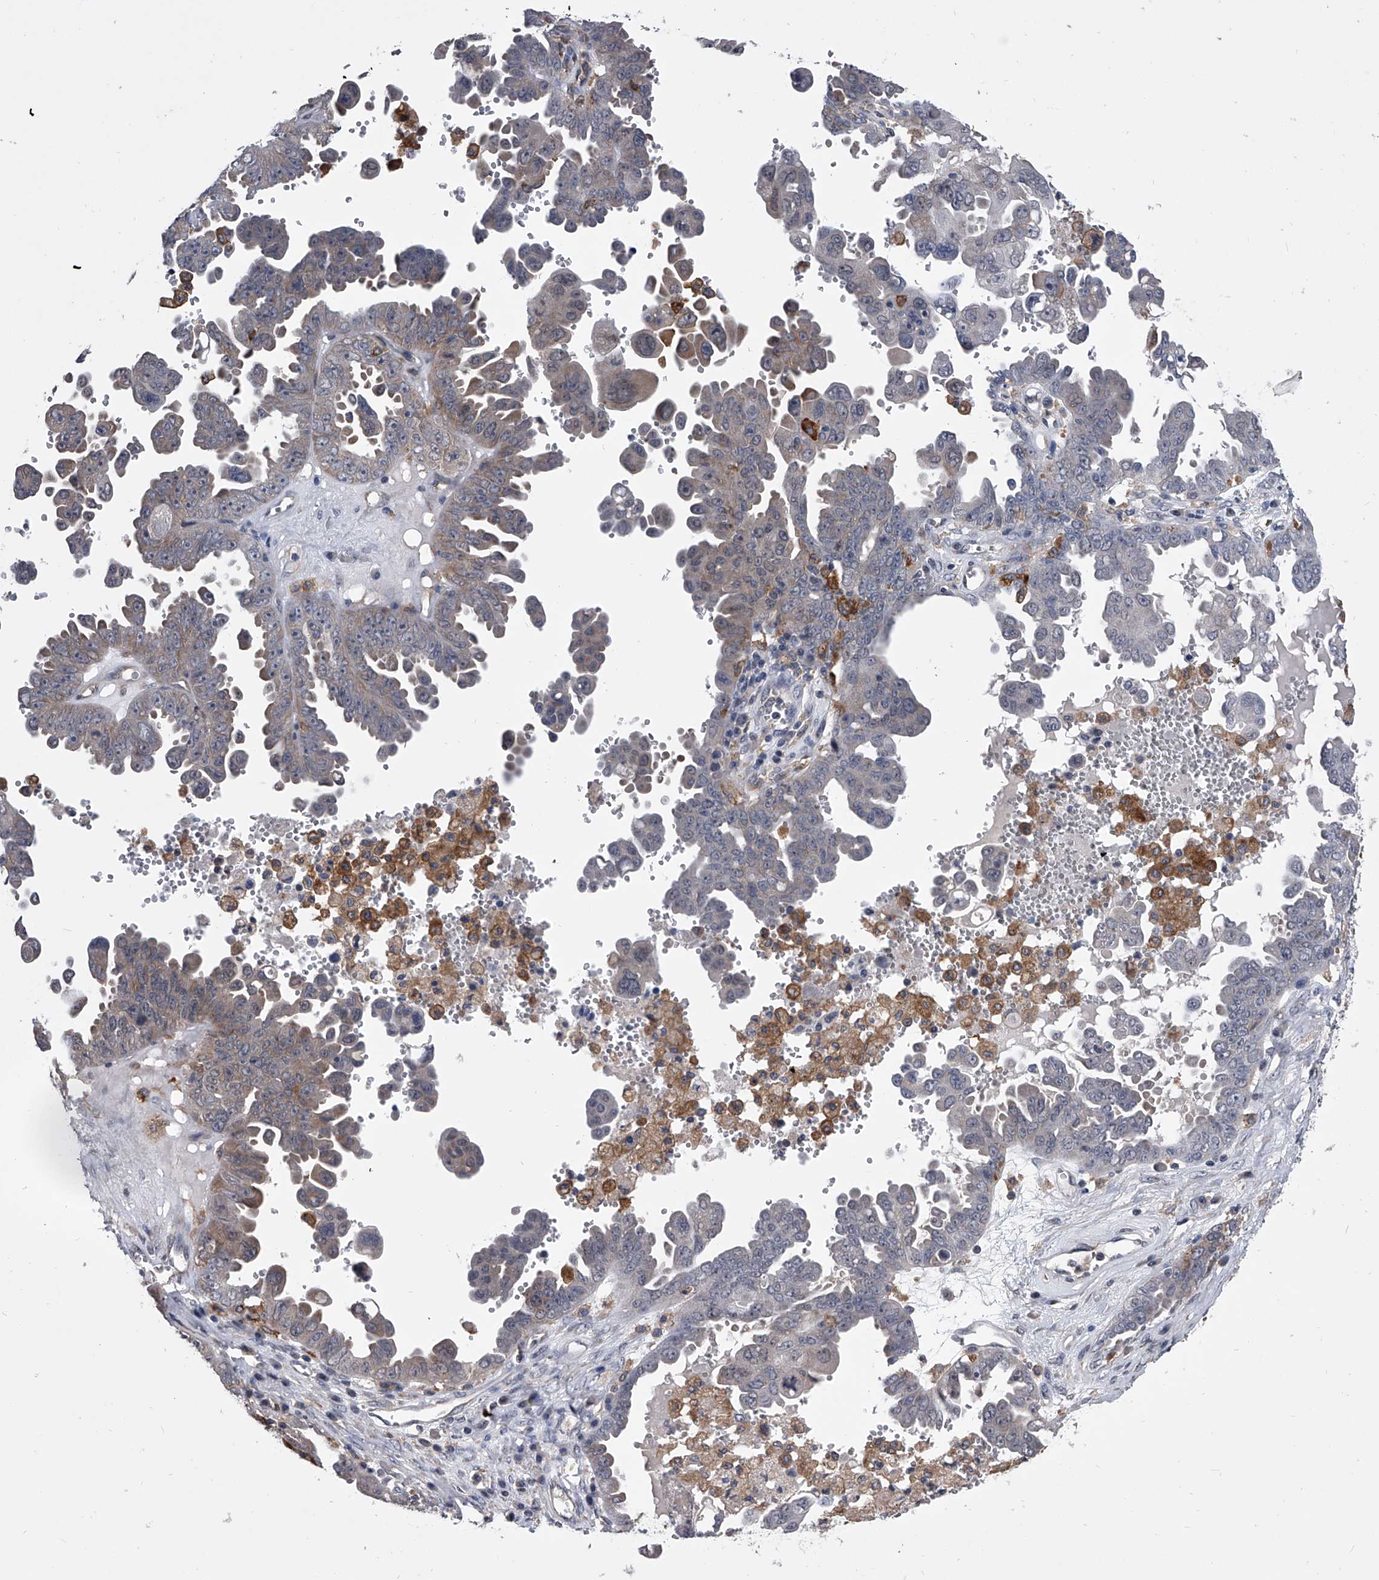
{"staining": {"intensity": "negative", "quantity": "none", "location": "none"}, "tissue": "ovarian cancer", "cell_type": "Tumor cells", "image_type": "cancer", "snomed": [{"axis": "morphology", "description": "Carcinoma, endometroid"}, {"axis": "topography", "description": "Ovary"}], "caption": "There is no significant positivity in tumor cells of ovarian cancer (endometroid carcinoma).", "gene": "MAP4K3", "patient": {"sex": "female", "age": 62}}